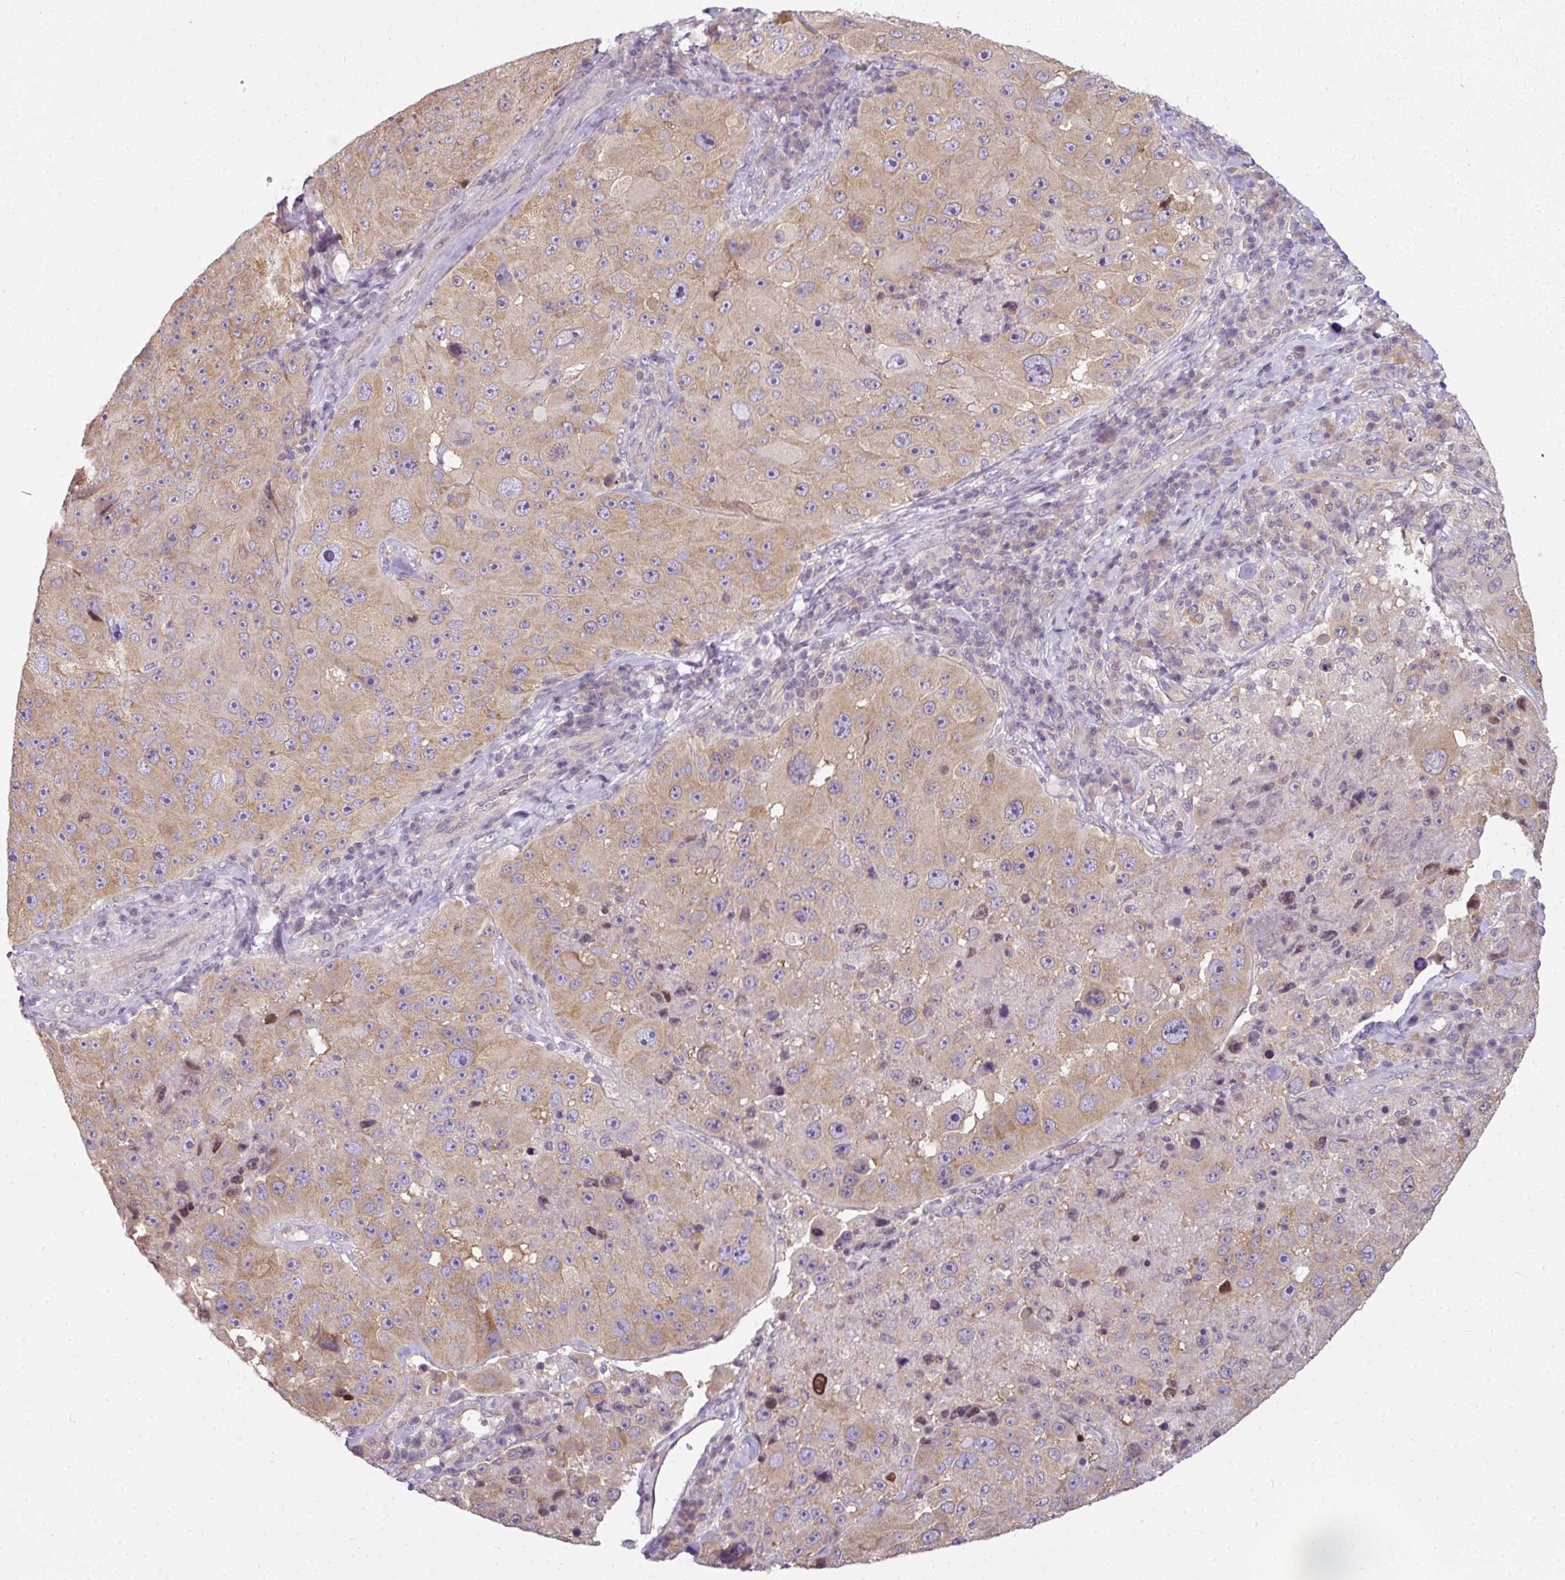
{"staining": {"intensity": "weak", "quantity": "25%-75%", "location": "cytoplasmic/membranous"}, "tissue": "melanoma", "cell_type": "Tumor cells", "image_type": "cancer", "snomed": [{"axis": "morphology", "description": "Malignant melanoma, Metastatic site"}, {"axis": "topography", "description": "Lymph node"}], "caption": "Immunohistochemistry staining of malignant melanoma (metastatic site), which displays low levels of weak cytoplasmic/membranous positivity in approximately 25%-75% of tumor cells indicating weak cytoplasmic/membranous protein staining. The staining was performed using DAB (brown) for protein detection and nuclei were counterstained in hematoxylin (blue).", "gene": "C19orf33", "patient": {"sex": "male", "age": 62}}